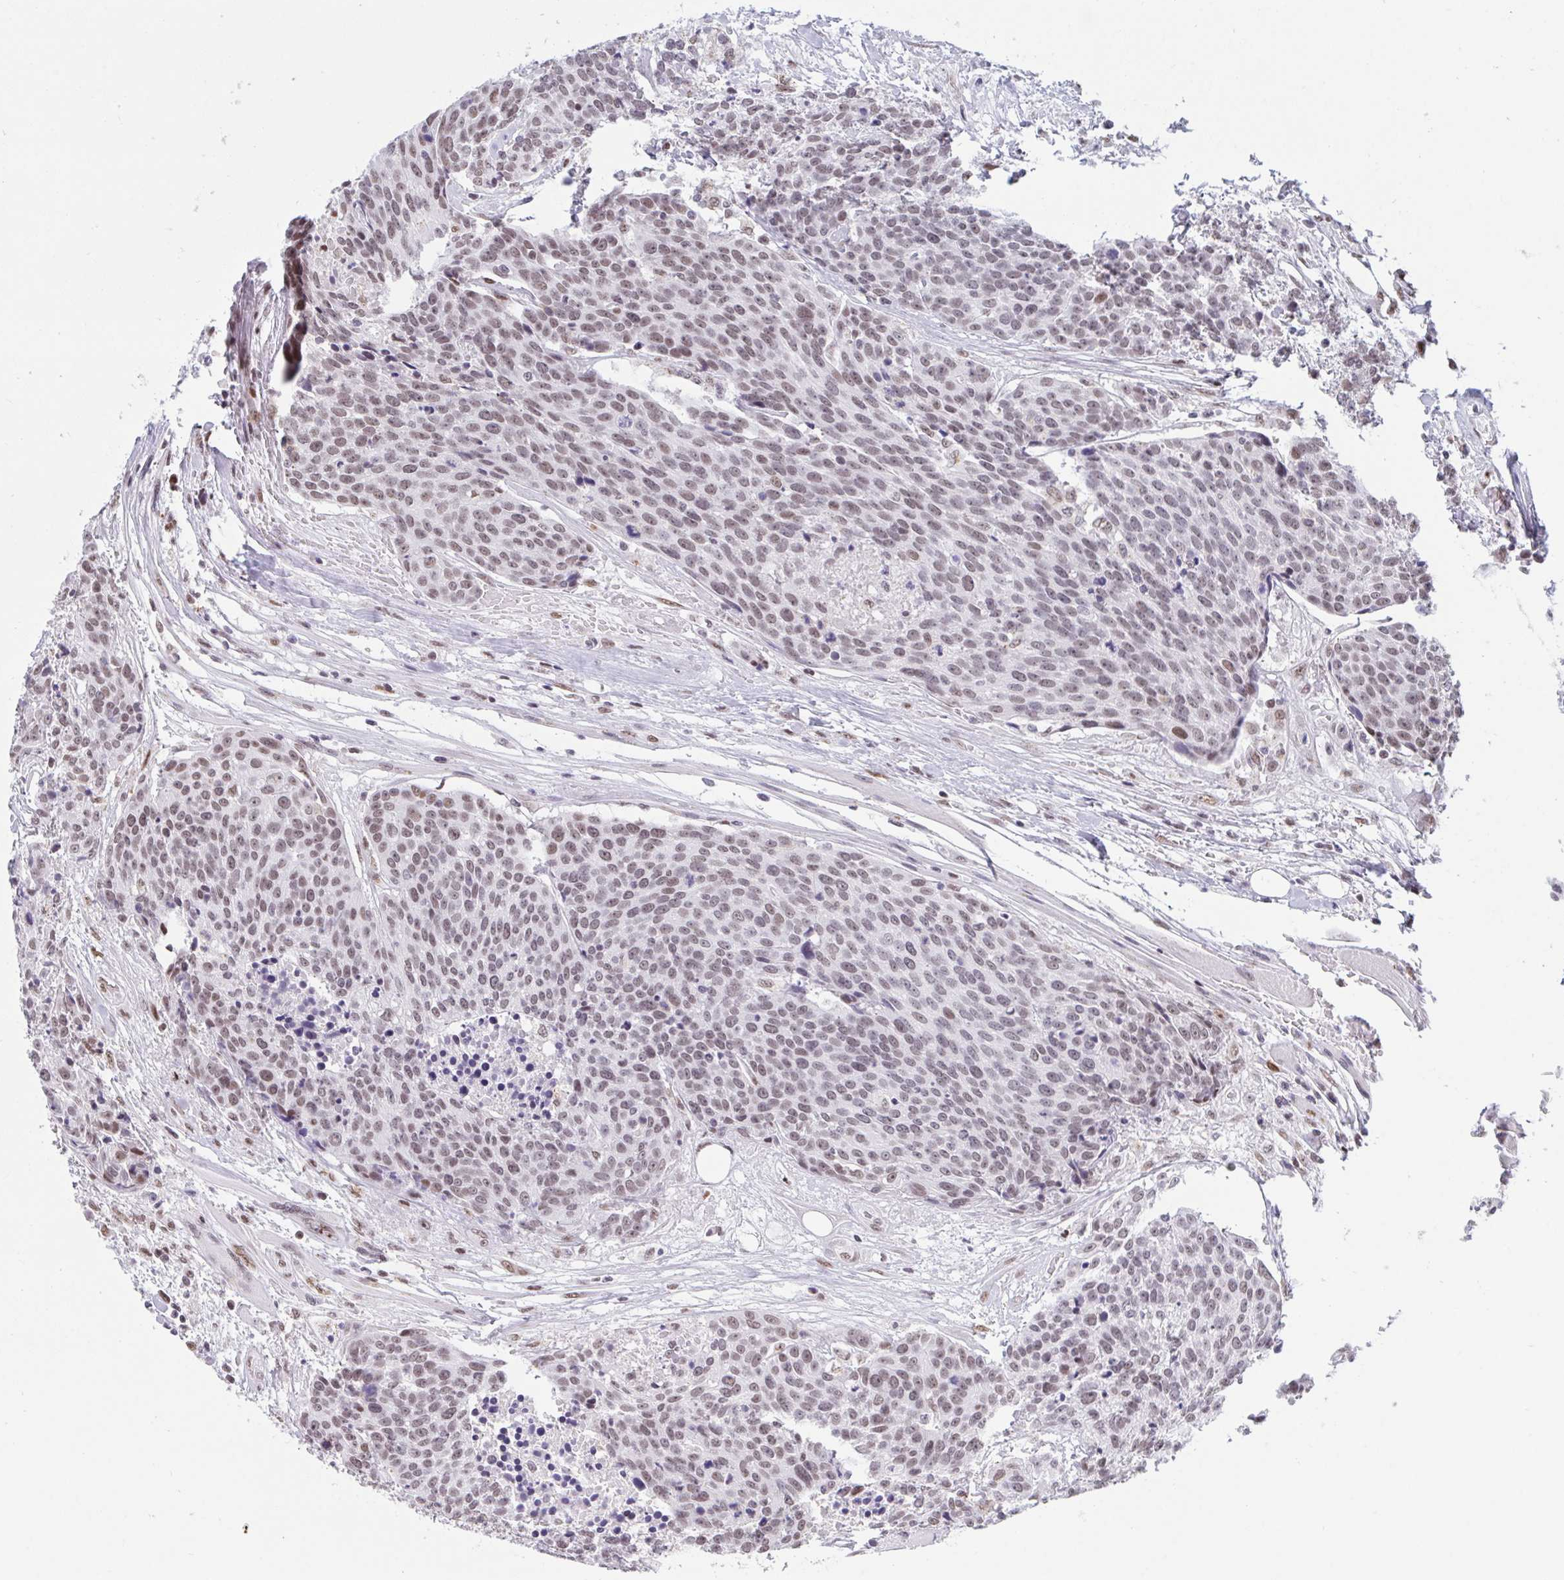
{"staining": {"intensity": "moderate", "quantity": ">75%", "location": "nuclear"}, "tissue": "head and neck cancer", "cell_type": "Tumor cells", "image_type": "cancer", "snomed": [{"axis": "morphology", "description": "Squamous cell carcinoma, NOS"}, {"axis": "topography", "description": "Oral tissue"}, {"axis": "topography", "description": "Head-Neck"}], "caption": "Head and neck squamous cell carcinoma stained for a protein (brown) reveals moderate nuclear positive staining in about >75% of tumor cells.", "gene": "CBFA2T2", "patient": {"sex": "male", "age": 64}}